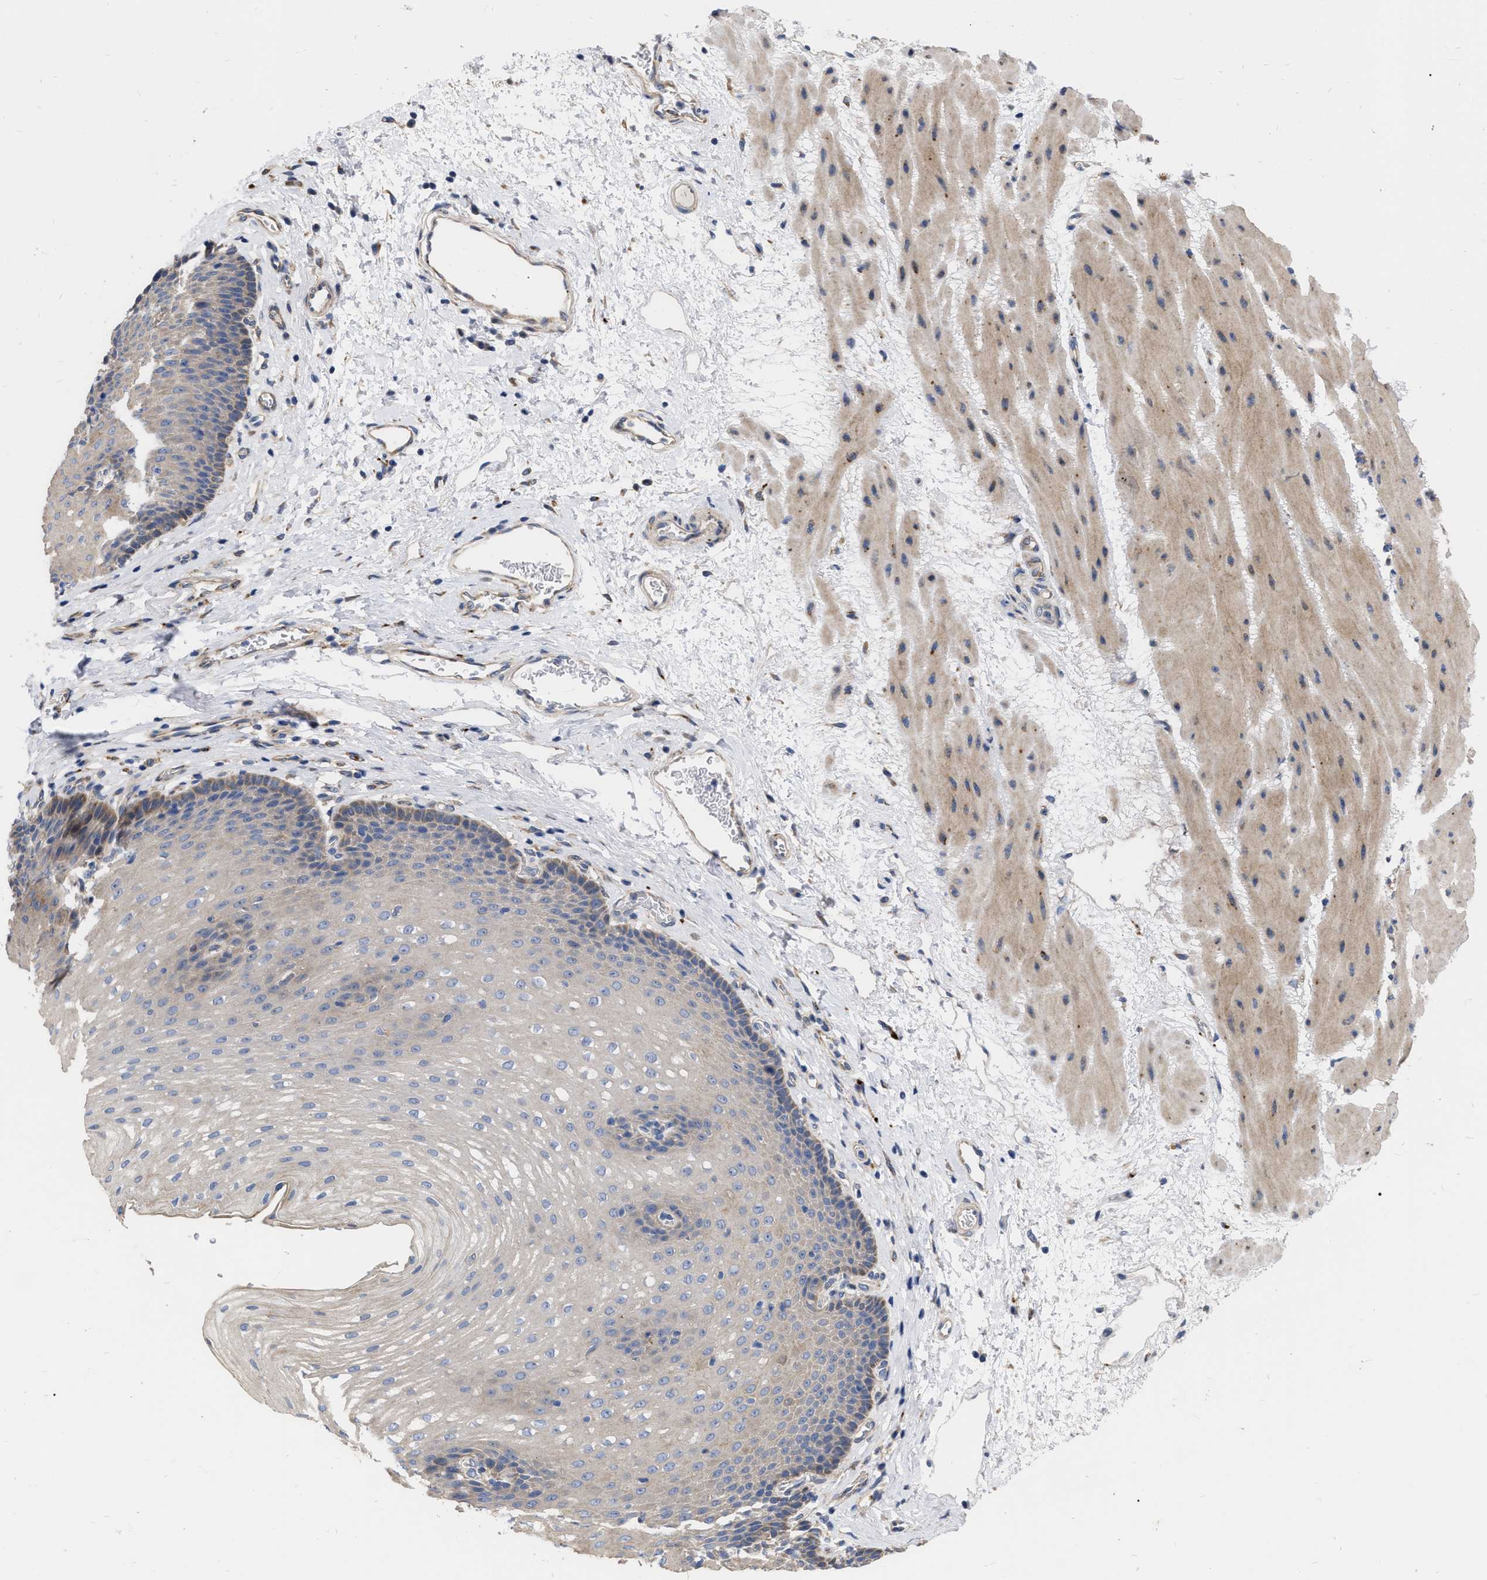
{"staining": {"intensity": "weak", "quantity": "<25%", "location": "cytoplasmic/membranous"}, "tissue": "esophagus", "cell_type": "Squamous epithelial cells", "image_type": "normal", "snomed": [{"axis": "morphology", "description": "Normal tissue, NOS"}, {"axis": "topography", "description": "Esophagus"}], "caption": "Protein analysis of benign esophagus exhibits no significant staining in squamous epithelial cells. Nuclei are stained in blue.", "gene": "MLST8", "patient": {"sex": "male", "age": 48}}